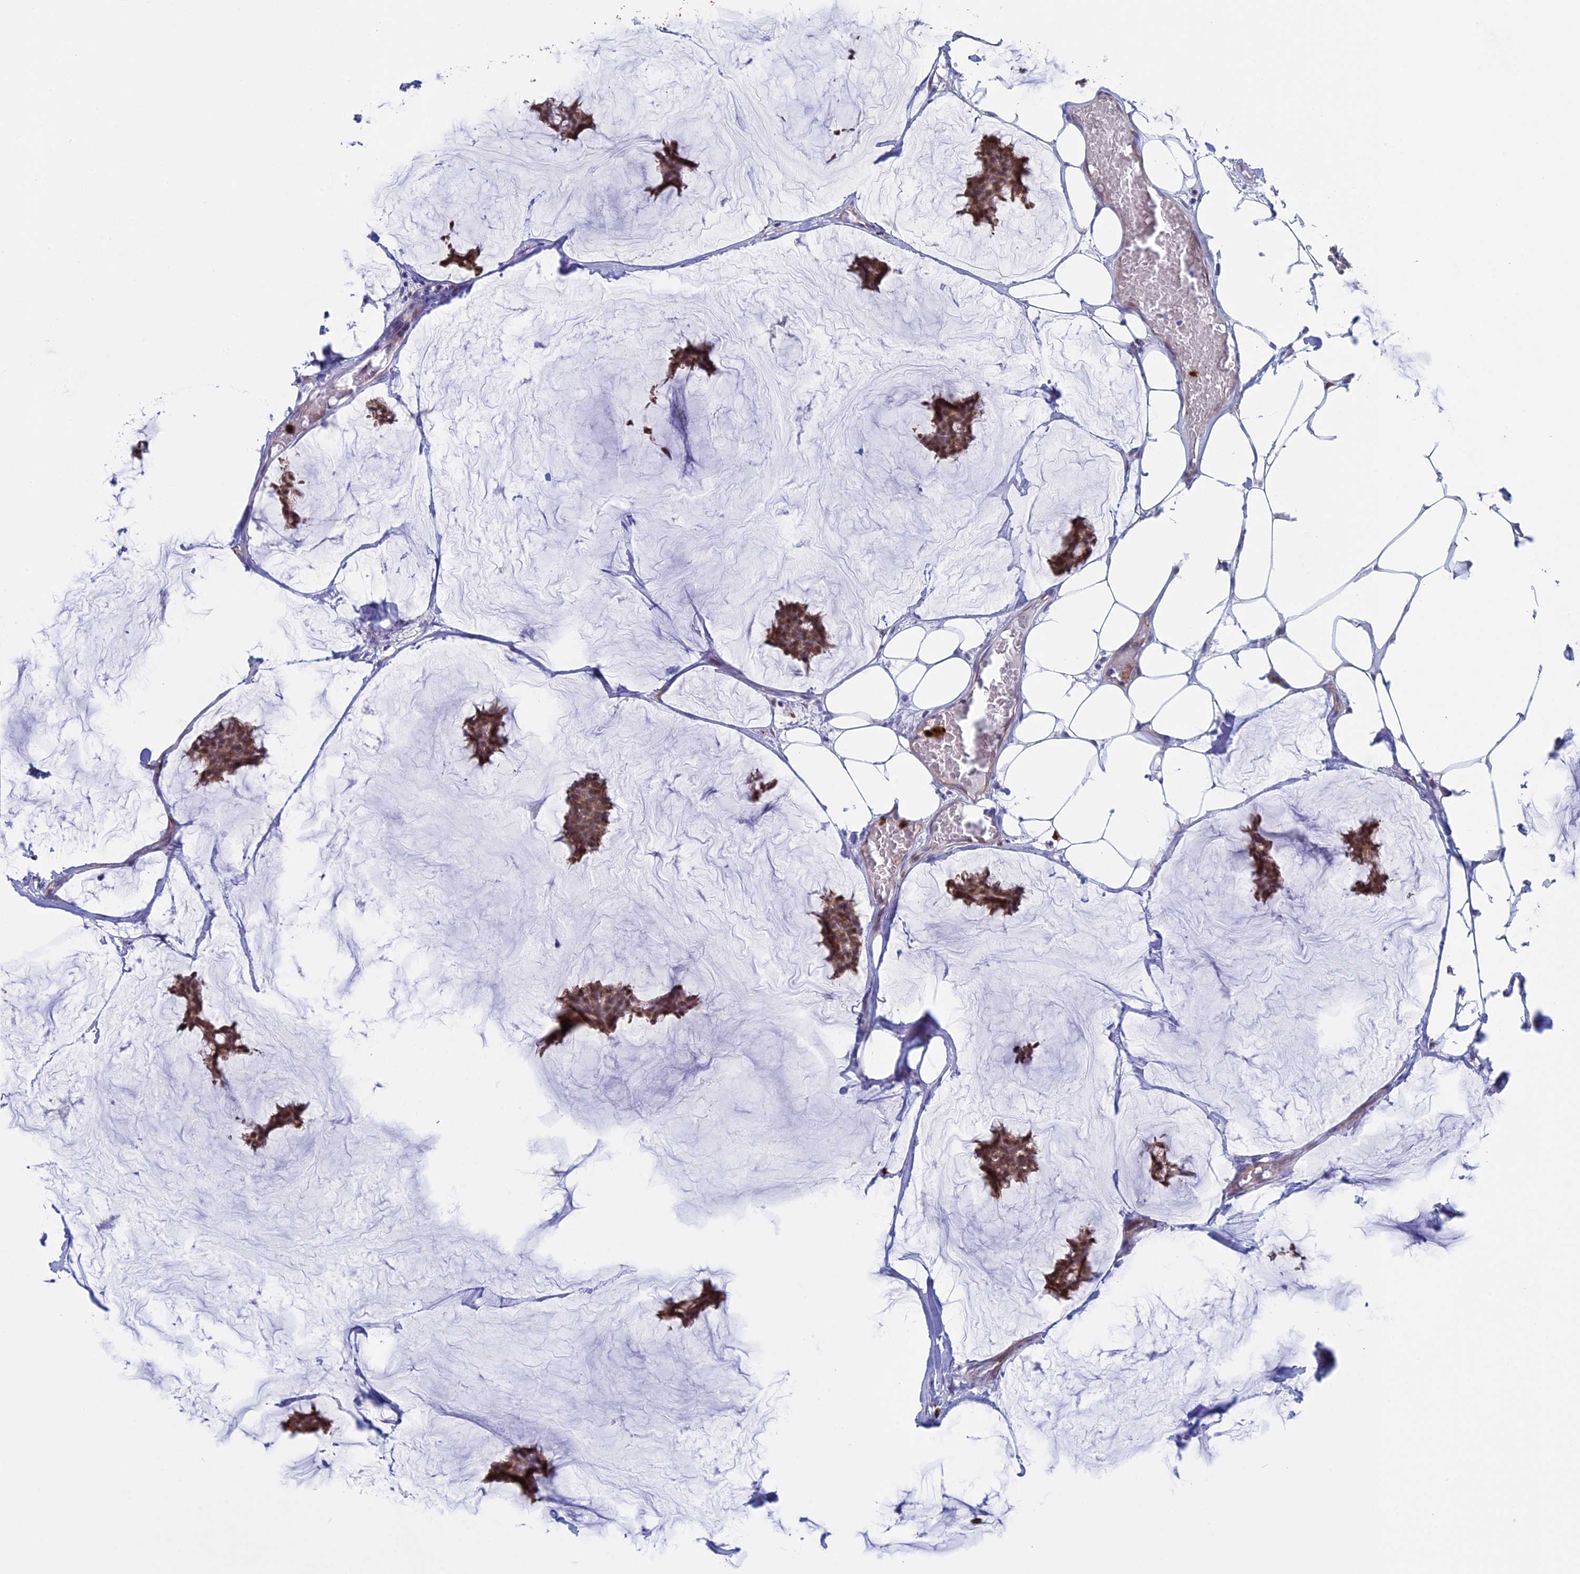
{"staining": {"intensity": "moderate", "quantity": ">75%", "location": "cytoplasmic/membranous,nuclear"}, "tissue": "breast cancer", "cell_type": "Tumor cells", "image_type": "cancer", "snomed": [{"axis": "morphology", "description": "Duct carcinoma"}, {"axis": "topography", "description": "Breast"}], "caption": "Immunohistochemical staining of human breast infiltrating ductal carcinoma demonstrates medium levels of moderate cytoplasmic/membranous and nuclear protein expression in approximately >75% of tumor cells.", "gene": "SLC26A1", "patient": {"sex": "female", "age": 93}}